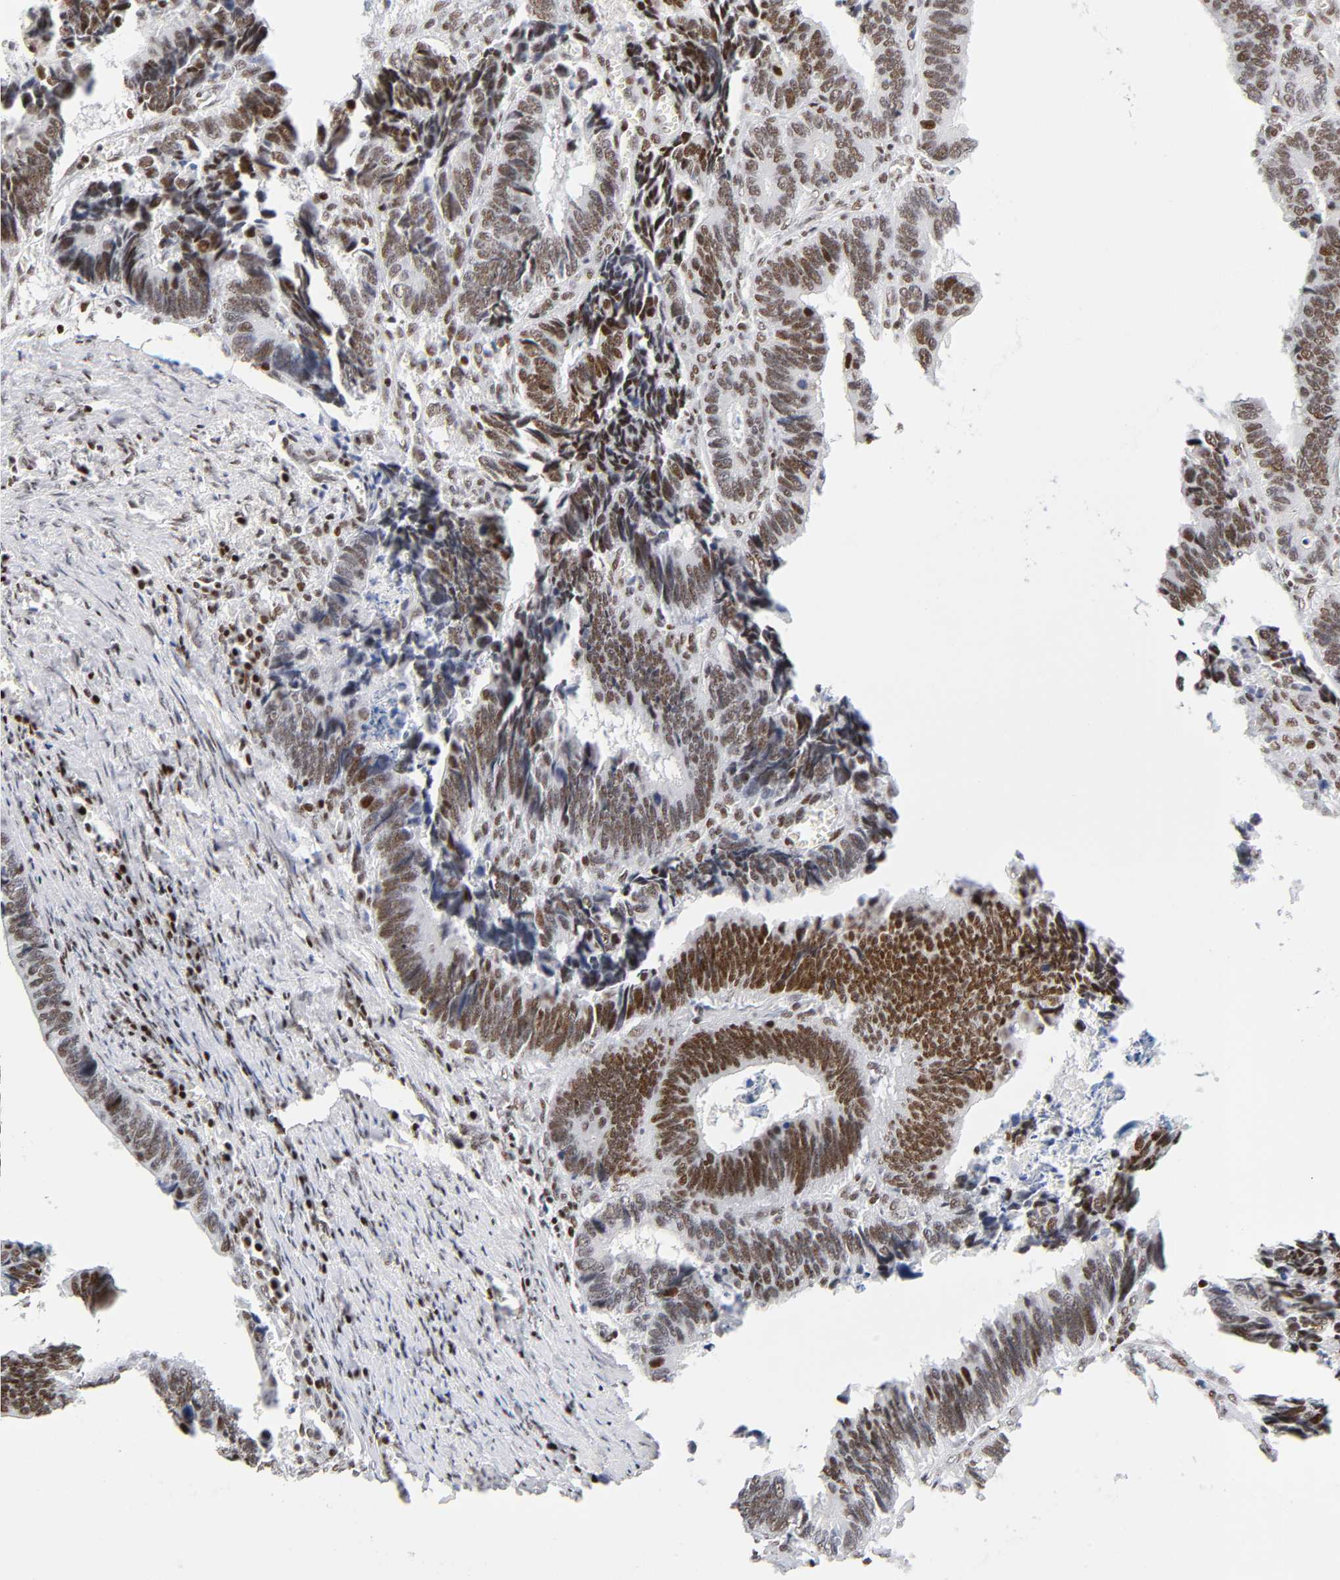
{"staining": {"intensity": "moderate", "quantity": ">75%", "location": "nuclear"}, "tissue": "colorectal cancer", "cell_type": "Tumor cells", "image_type": "cancer", "snomed": [{"axis": "morphology", "description": "Adenocarcinoma, NOS"}, {"axis": "topography", "description": "Colon"}], "caption": "This histopathology image demonstrates colorectal adenocarcinoma stained with immunohistochemistry (IHC) to label a protein in brown. The nuclear of tumor cells show moderate positivity for the protein. Nuclei are counter-stained blue.", "gene": "SP3", "patient": {"sex": "male", "age": 72}}